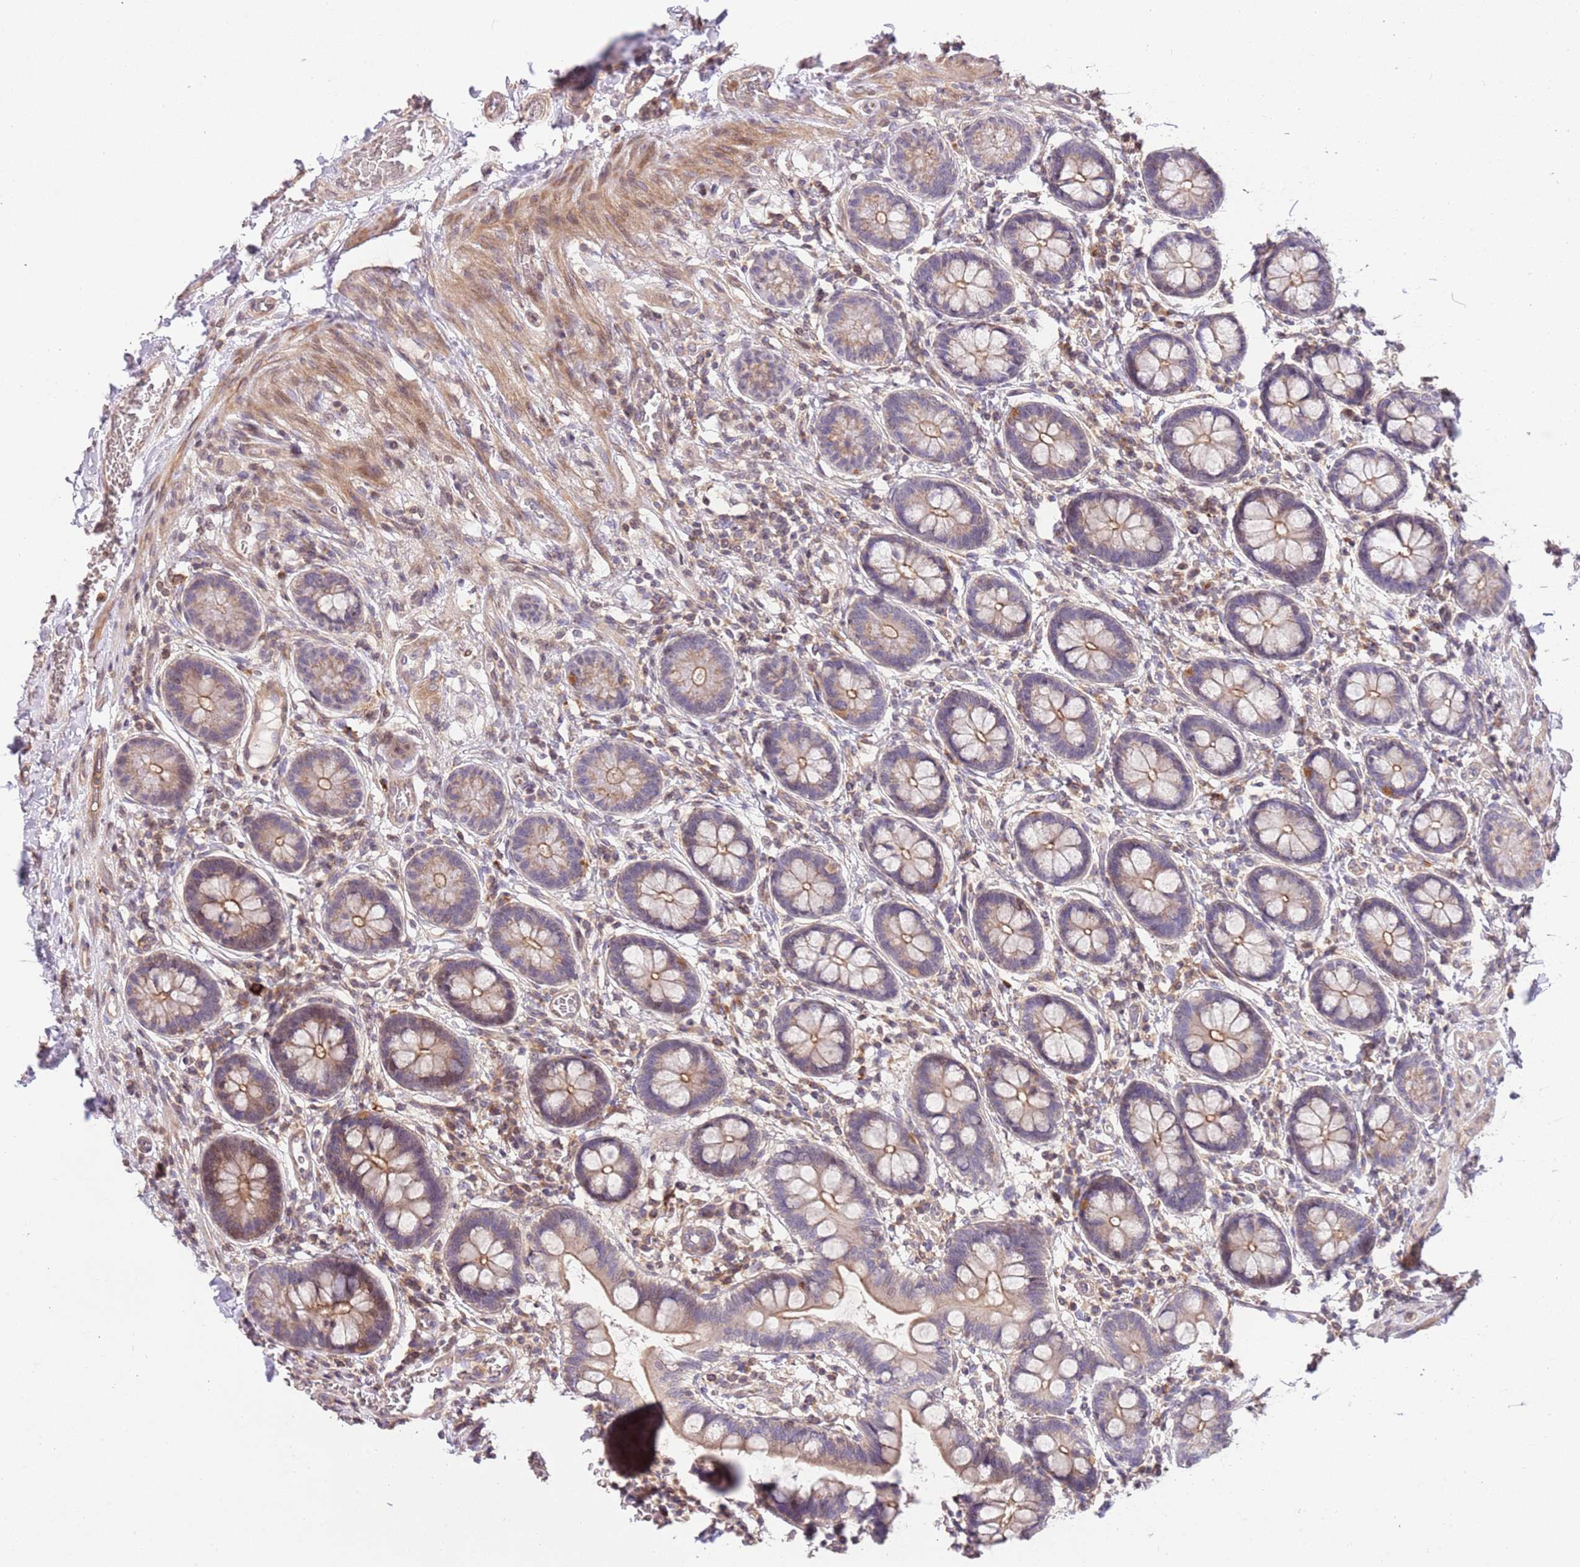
{"staining": {"intensity": "moderate", "quantity": ">75%", "location": "cytoplasmic/membranous"}, "tissue": "small intestine", "cell_type": "Glandular cells", "image_type": "normal", "snomed": [{"axis": "morphology", "description": "Normal tissue, NOS"}, {"axis": "topography", "description": "Small intestine"}], "caption": "High-power microscopy captured an IHC histopathology image of normal small intestine, revealing moderate cytoplasmic/membranous staining in approximately >75% of glandular cells.", "gene": "SLC16A4", "patient": {"sex": "male", "age": 52}}